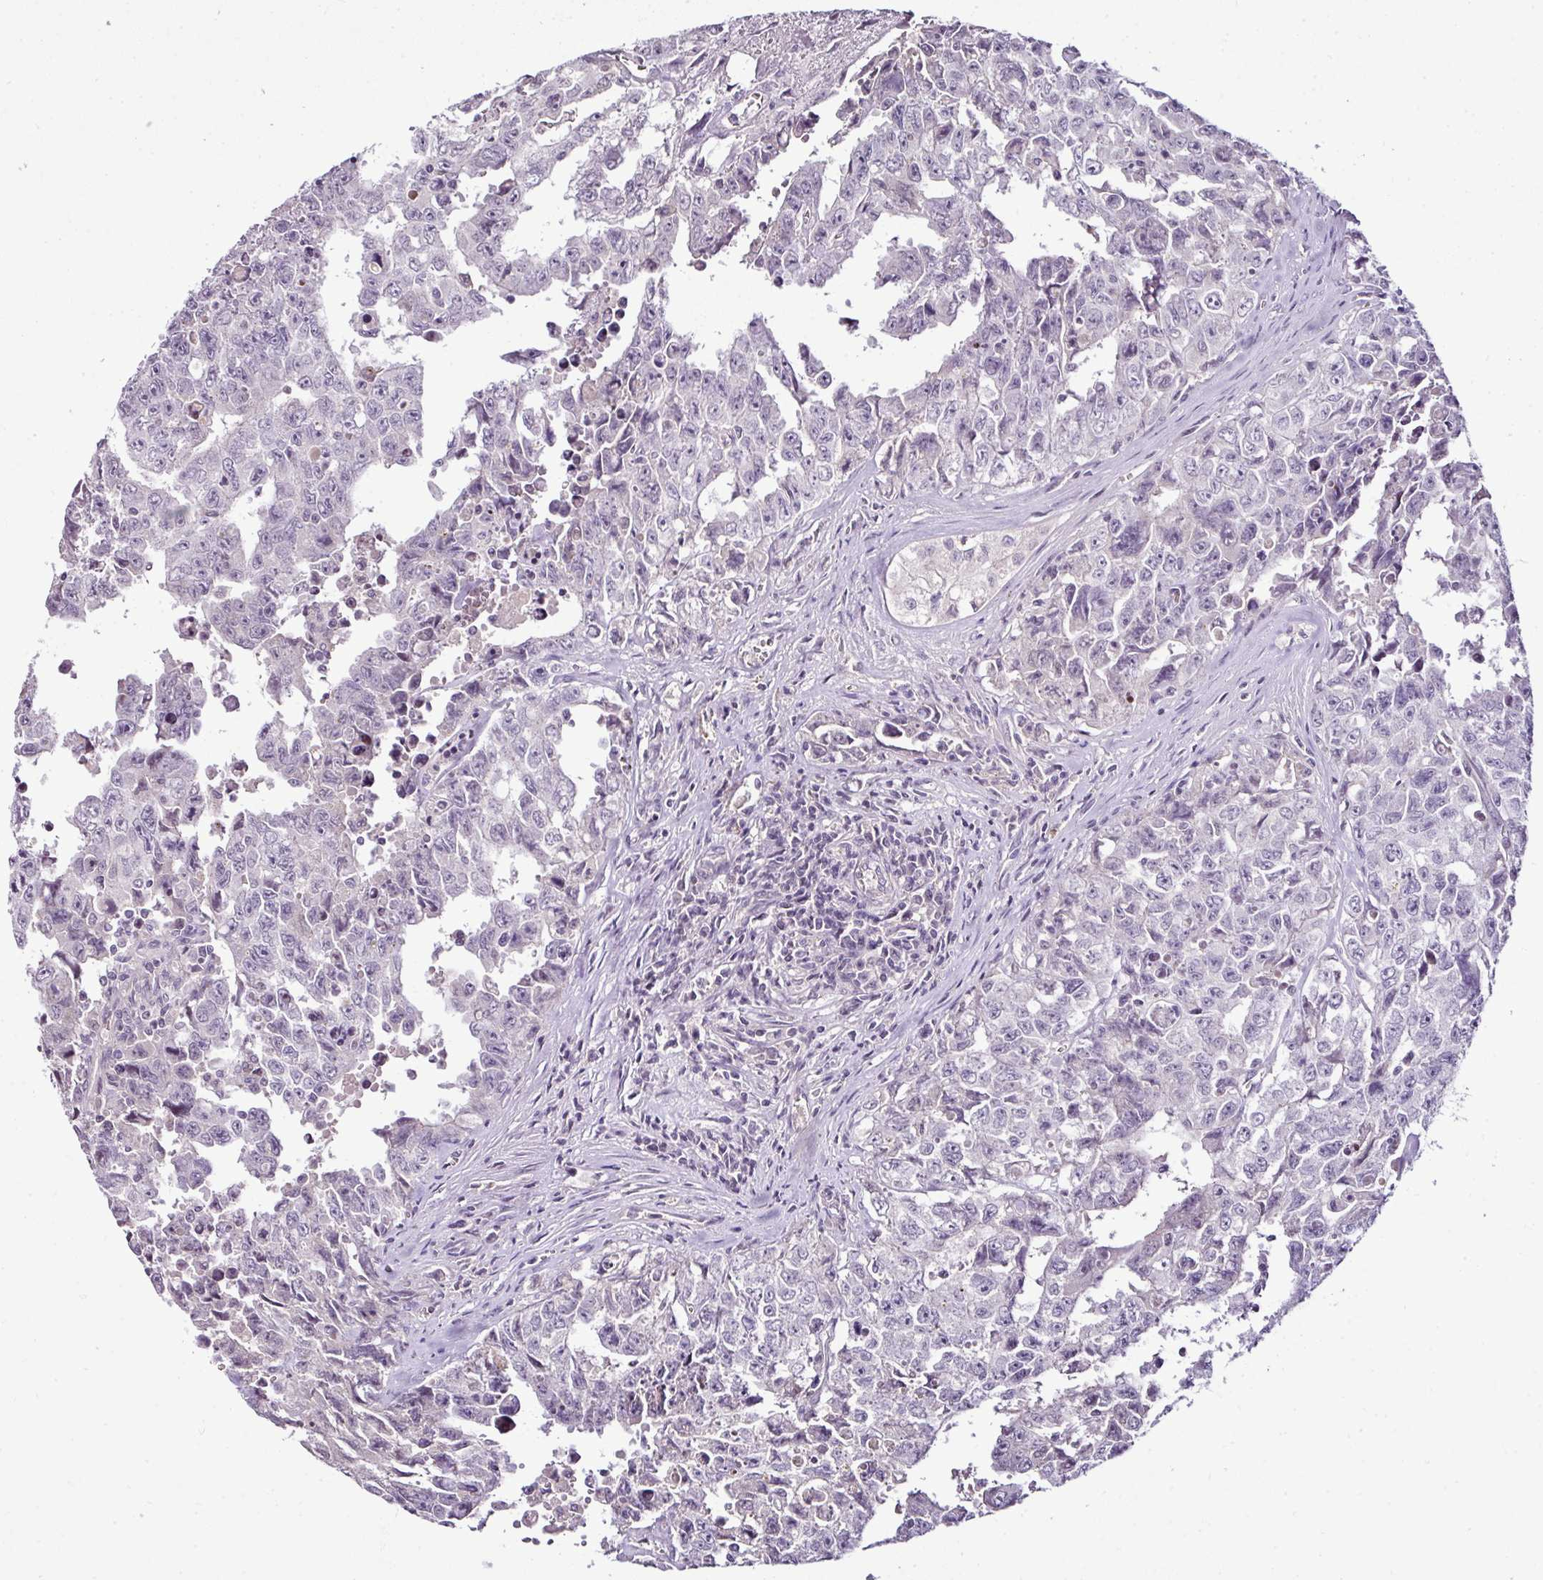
{"staining": {"intensity": "negative", "quantity": "none", "location": "none"}, "tissue": "testis cancer", "cell_type": "Tumor cells", "image_type": "cancer", "snomed": [{"axis": "morphology", "description": "Carcinoma, Embryonal, NOS"}, {"axis": "topography", "description": "Testis"}], "caption": "The histopathology image reveals no staining of tumor cells in embryonal carcinoma (testis).", "gene": "TEX30", "patient": {"sex": "male", "age": 24}}